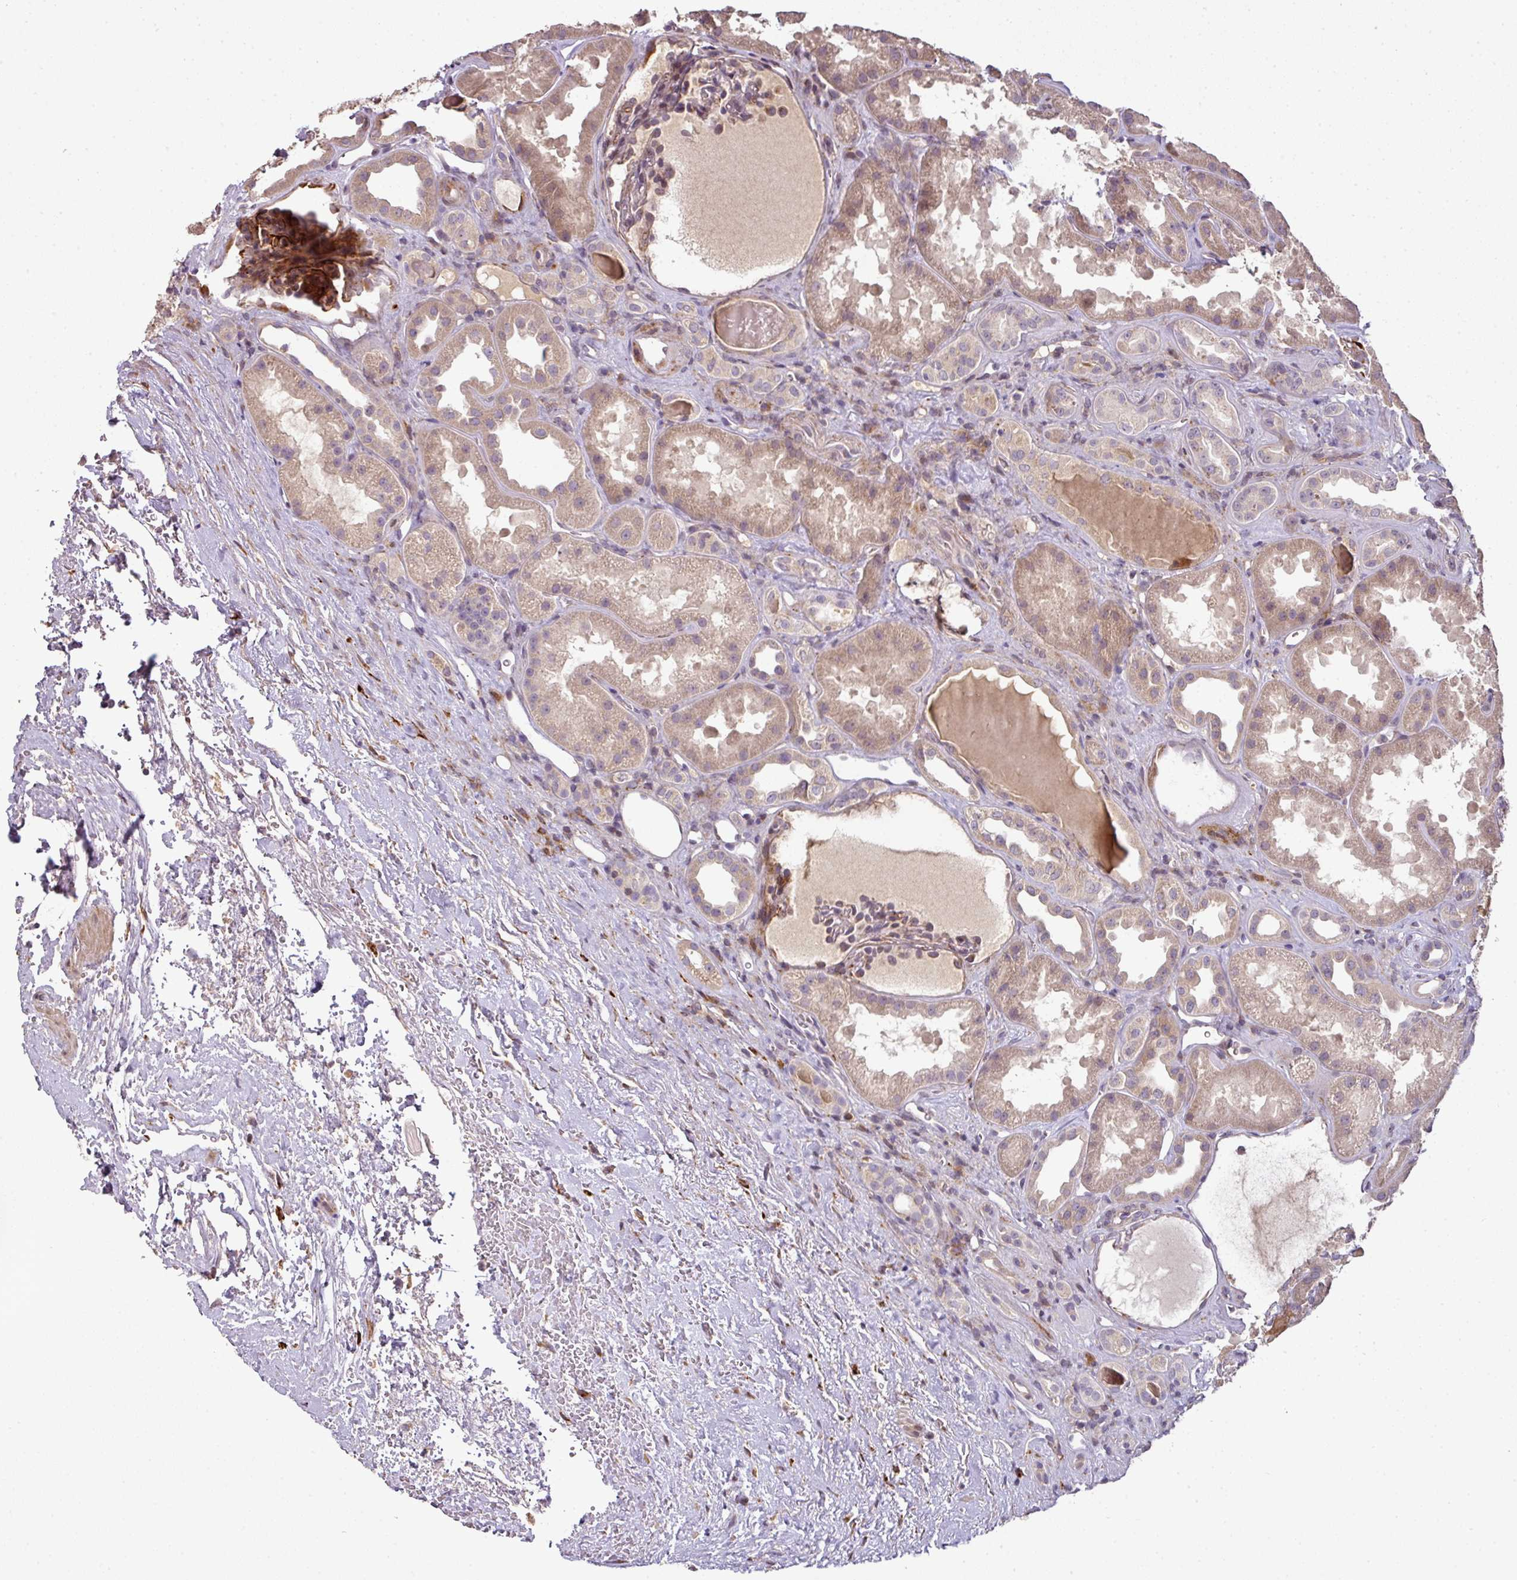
{"staining": {"intensity": "weak", "quantity": "25%-75%", "location": "cytoplasmic/membranous"}, "tissue": "kidney", "cell_type": "Cells in glomeruli", "image_type": "normal", "snomed": [{"axis": "morphology", "description": "Normal tissue, NOS"}, {"axis": "topography", "description": "Kidney"}], "caption": "This histopathology image exhibits immunohistochemistry staining of benign kidney, with low weak cytoplasmic/membranous positivity in about 25%-75% of cells in glomeruli.", "gene": "SPCS3", "patient": {"sex": "male", "age": 61}}